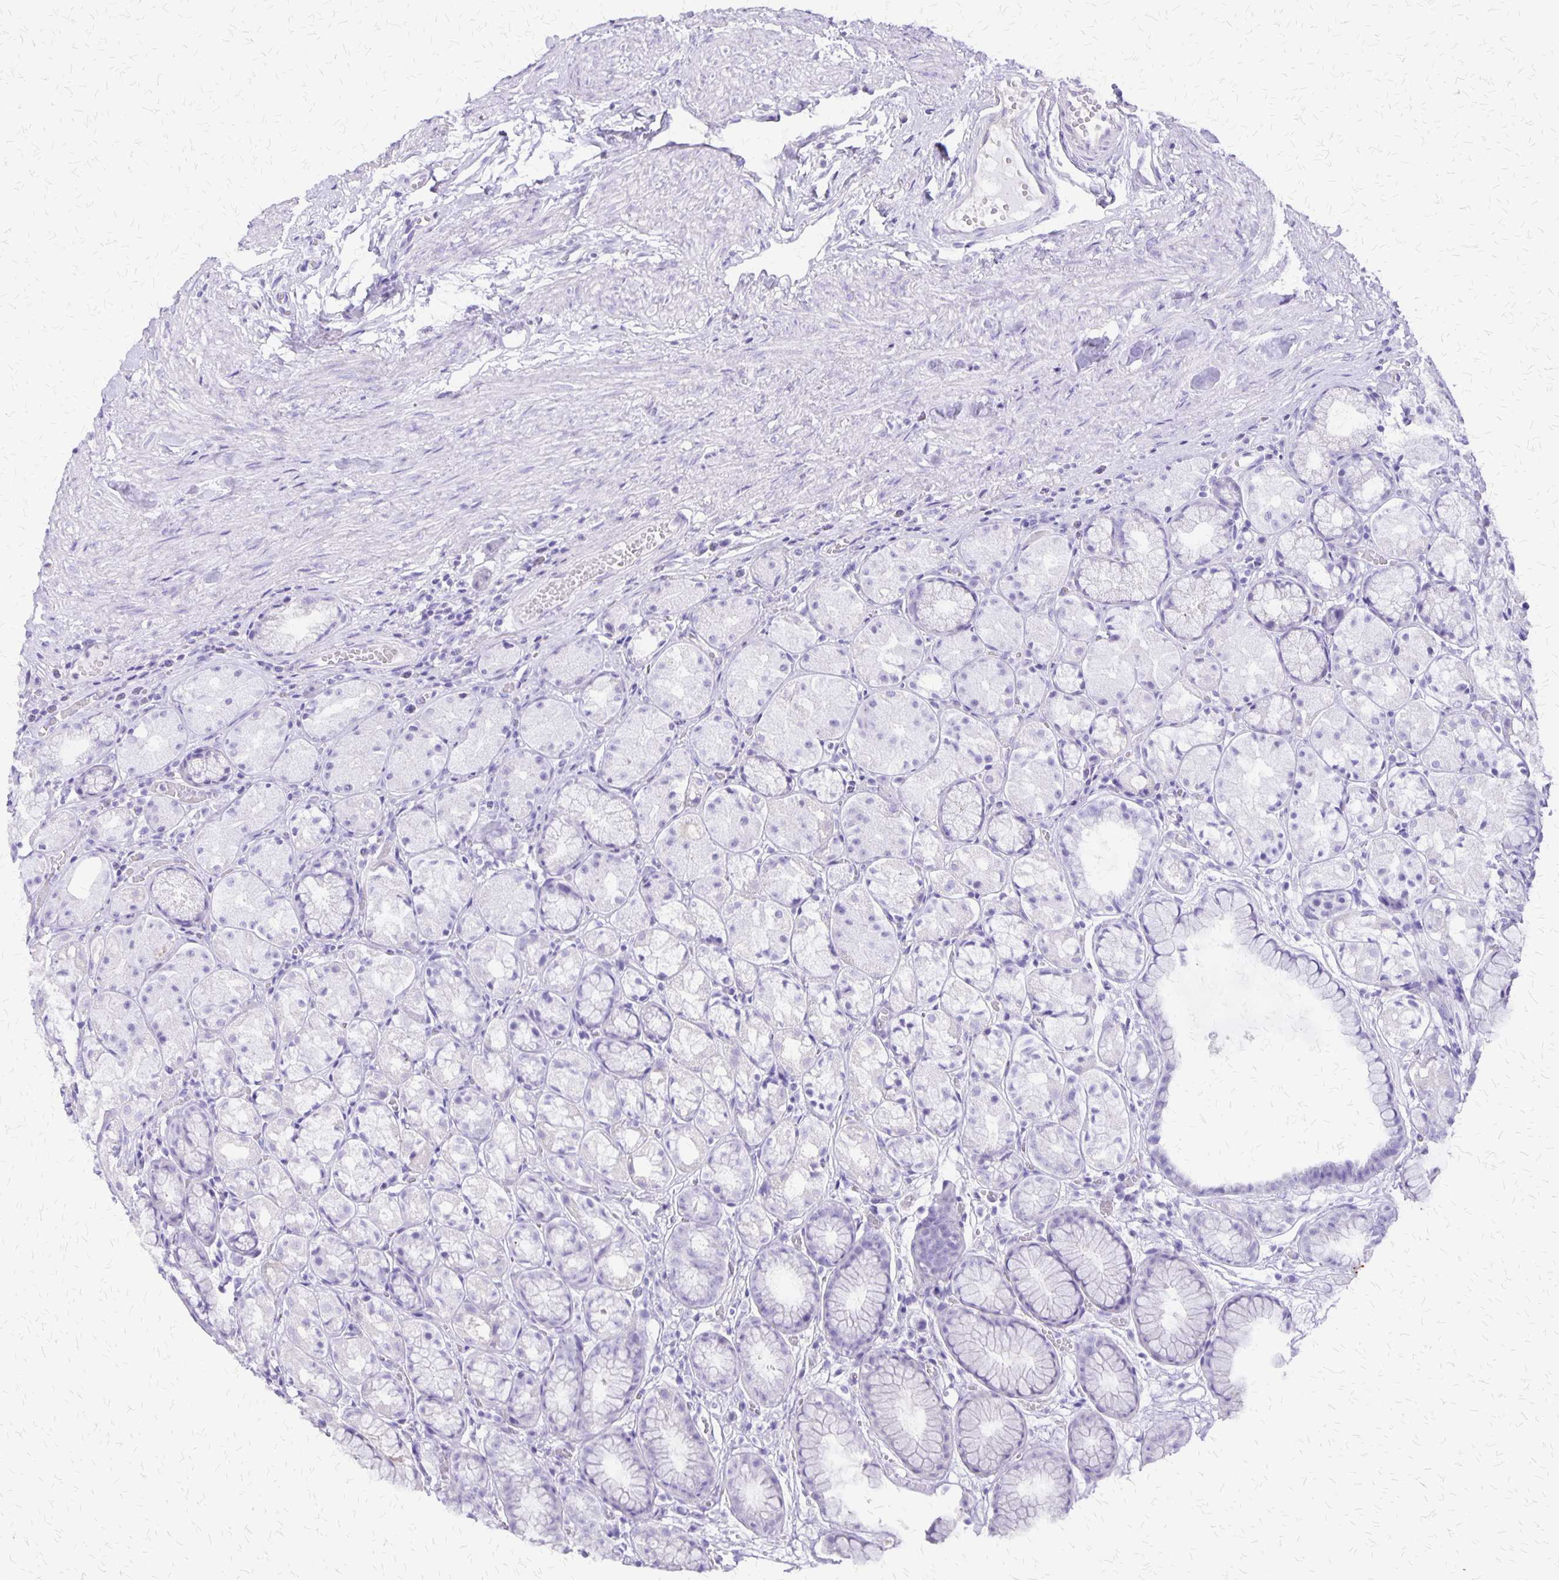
{"staining": {"intensity": "negative", "quantity": "none", "location": "none"}, "tissue": "stomach", "cell_type": "Glandular cells", "image_type": "normal", "snomed": [{"axis": "morphology", "description": "Normal tissue, NOS"}, {"axis": "topography", "description": "Stomach"}], "caption": "Glandular cells show no significant staining in unremarkable stomach. The staining was performed using DAB (3,3'-diaminobenzidine) to visualize the protein expression in brown, while the nuclei were stained in blue with hematoxylin (Magnification: 20x).", "gene": "SI", "patient": {"sex": "male", "age": 70}}